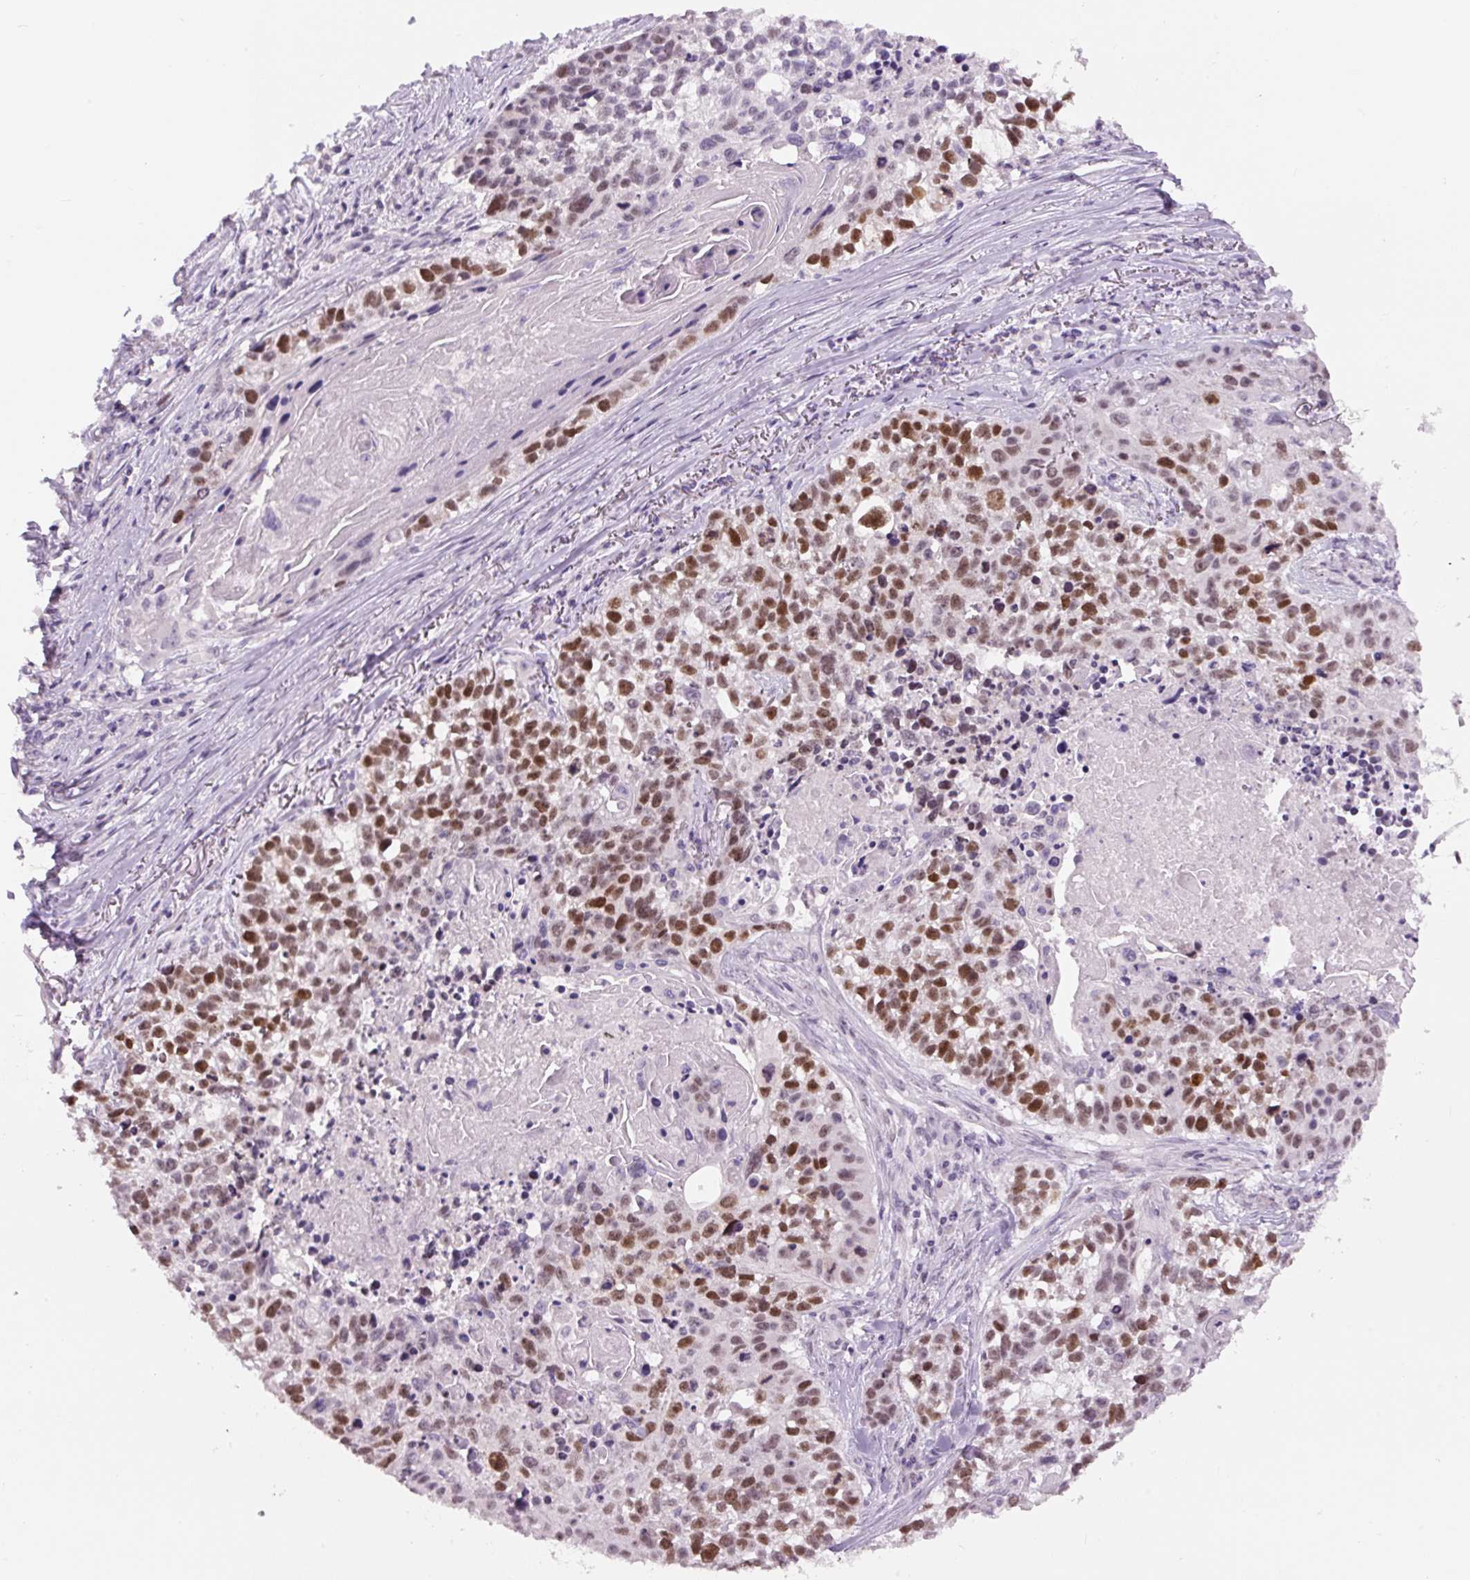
{"staining": {"intensity": "moderate", "quantity": ">75%", "location": "nuclear"}, "tissue": "lung cancer", "cell_type": "Tumor cells", "image_type": "cancer", "snomed": [{"axis": "morphology", "description": "Squamous cell carcinoma, NOS"}, {"axis": "topography", "description": "Lung"}], "caption": "Moderate nuclear protein positivity is present in approximately >75% of tumor cells in lung squamous cell carcinoma.", "gene": "SIX1", "patient": {"sex": "male", "age": 74}}